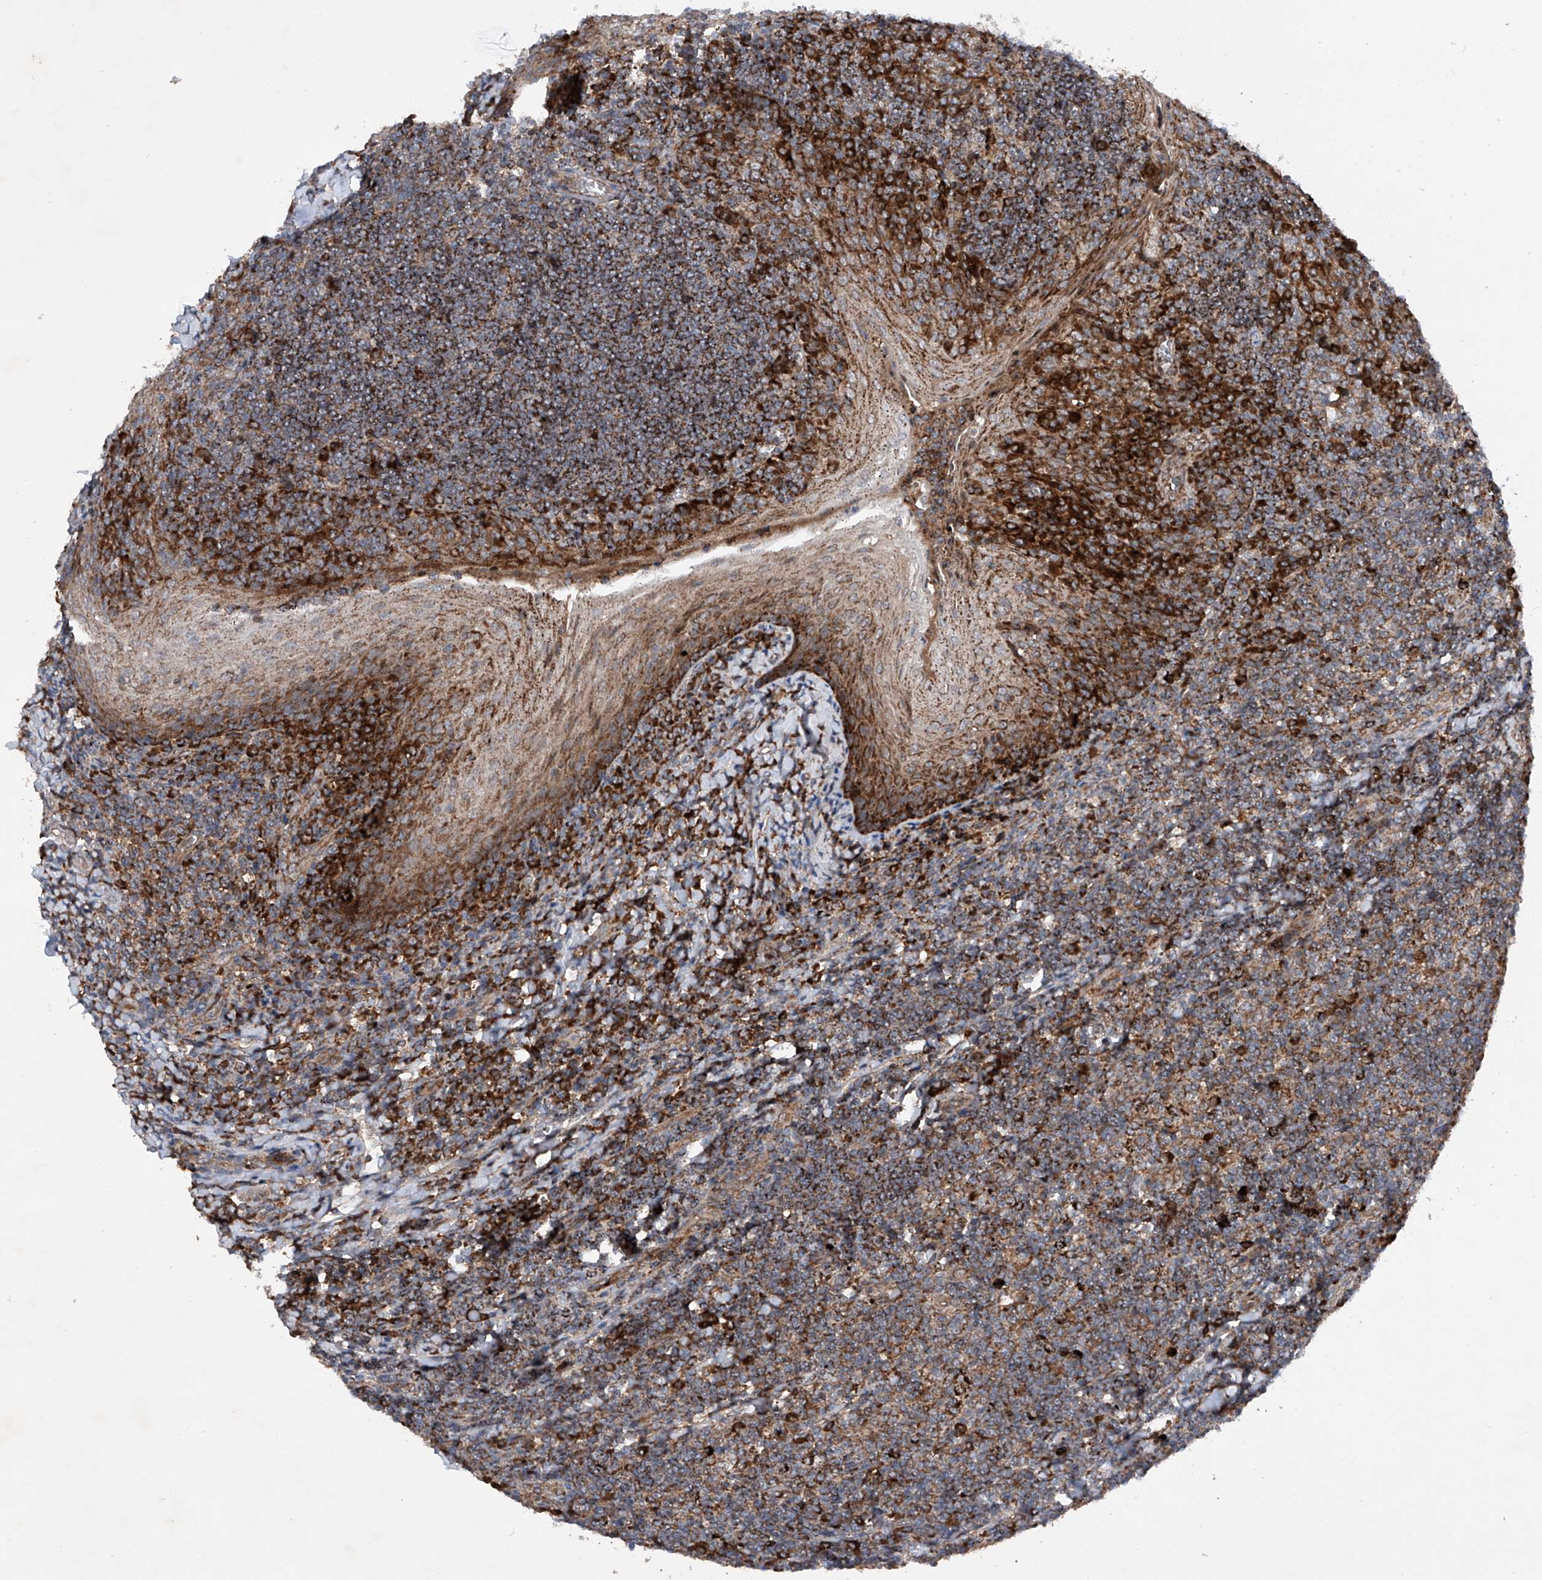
{"staining": {"intensity": "moderate", "quantity": ">75%", "location": "cytoplasmic/membranous"}, "tissue": "tonsil", "cell_type": "Germinal center cells", "image_type": "normal", "snomed": [{"axis": "morphology", "description": "Normal tissue, NOS"}, {"axis": "topography", "description": "Tonsil"}], "caption": "Immunohistochemistry (DAB) staining of unremarkable human tonsil displays moderate cytoplasmic/membranous protein expression in approximately >75% of germinal center cells. The staining was performed using DAB, with brown indicating positive protein expression. Nuclei are stained blue with hematoxylin.", "gene": "DAD1", "patient": {"sex": "male", "age": 27}}